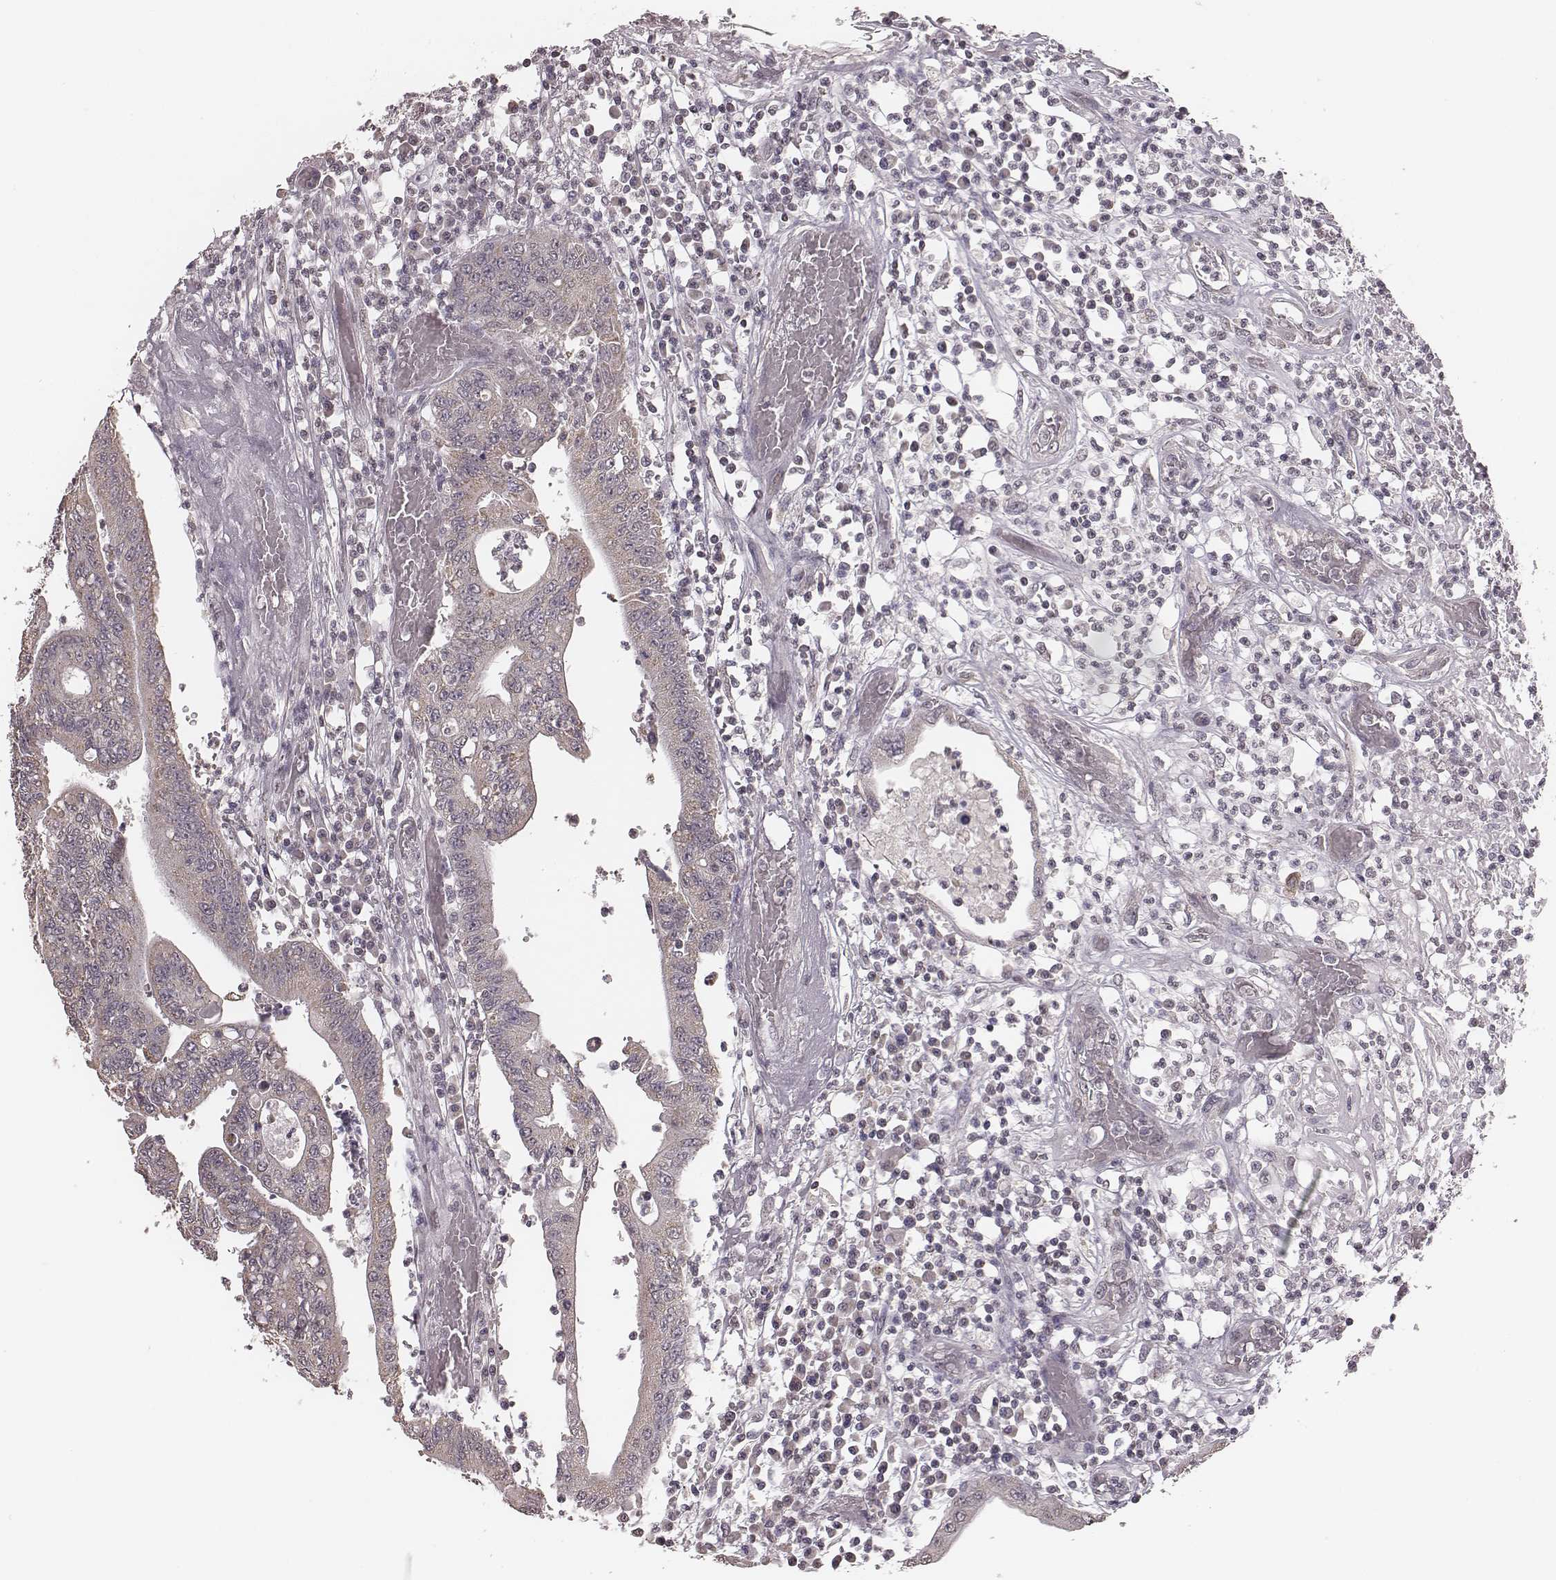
{"staining": {"intensity": "negative", "quantity": "none", "location": "none"}, "tissue": "colorectal cancer", "cell_type": "Tumor cells", "image_type": "cancer", "snomed": [{"axis": "morphology", "description": "Adenocarcinoma, NOS"}, {"axis": "topography", "description": "Rectum"}], "caption": "A photomicrograph of human adenocarcinoma (colorectal) is negative for staining in tumor cells.", "gene": "SLC7A4", "patient": {"sex": "male", "age": 54}}